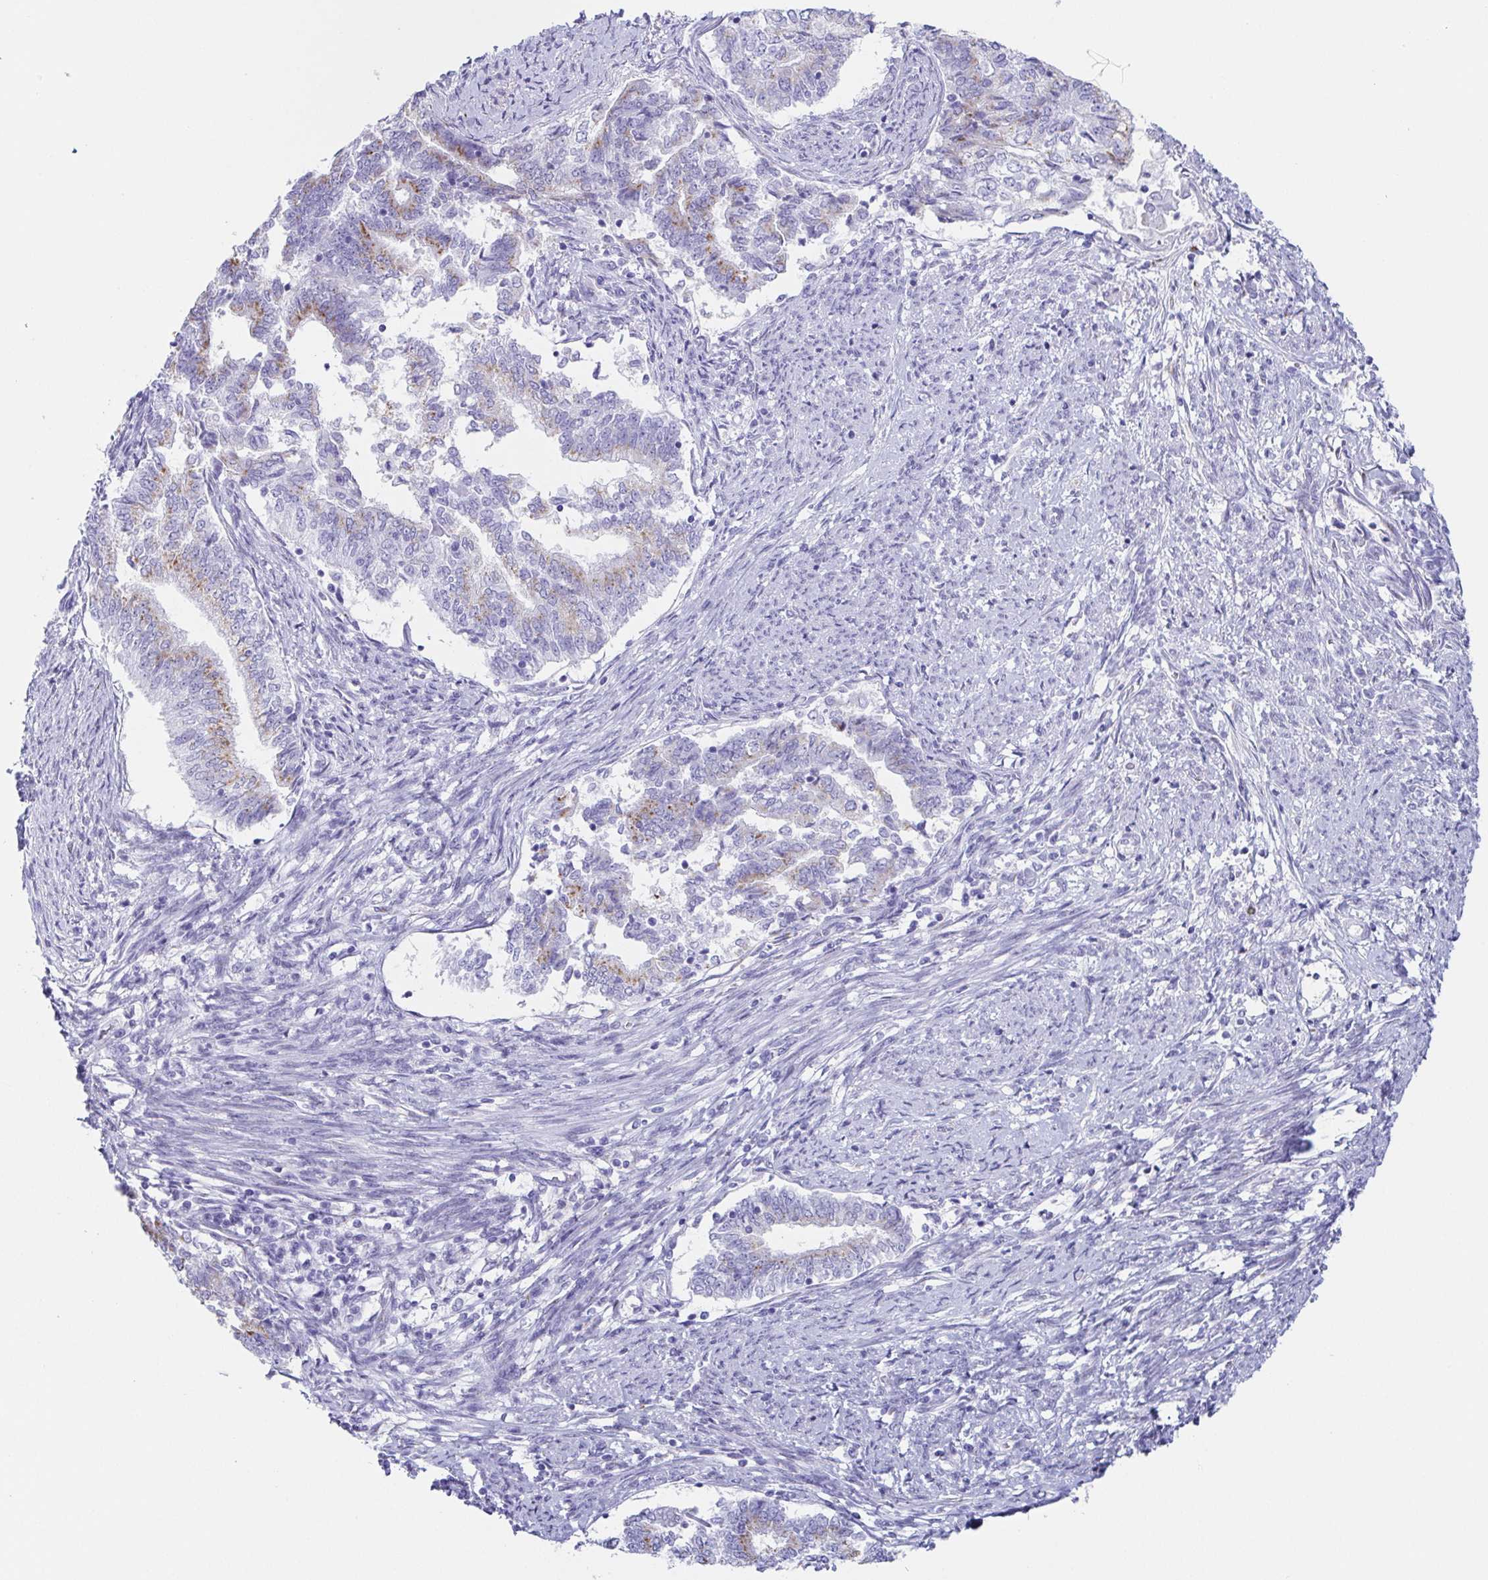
{"staining": {"intensity": "moderate", "quantity": "25%-75%", "location": "cytoplasmic/membranous"}, "tissue": "endometrial cancer", "cell_type": "Tumor cells", "image_type": "cancer", "snomed": [{"axis": "morphology", "description": "Adenocarcinoma, NOS"}, {"axis": "topography", "description": "Endometrium"}], "caption": "Endometrial cancer (adenocarcinoma) tissue shows moderate cytoplasmic/membranous expression in about 25%-75% of tumor cells (DAB (3,3'-diaminobenzidine) = brown stain, brightfield microscopy at high magnification).", "gene": "LDLRAD1", "patient": {"sex": "female", "age": 65}}